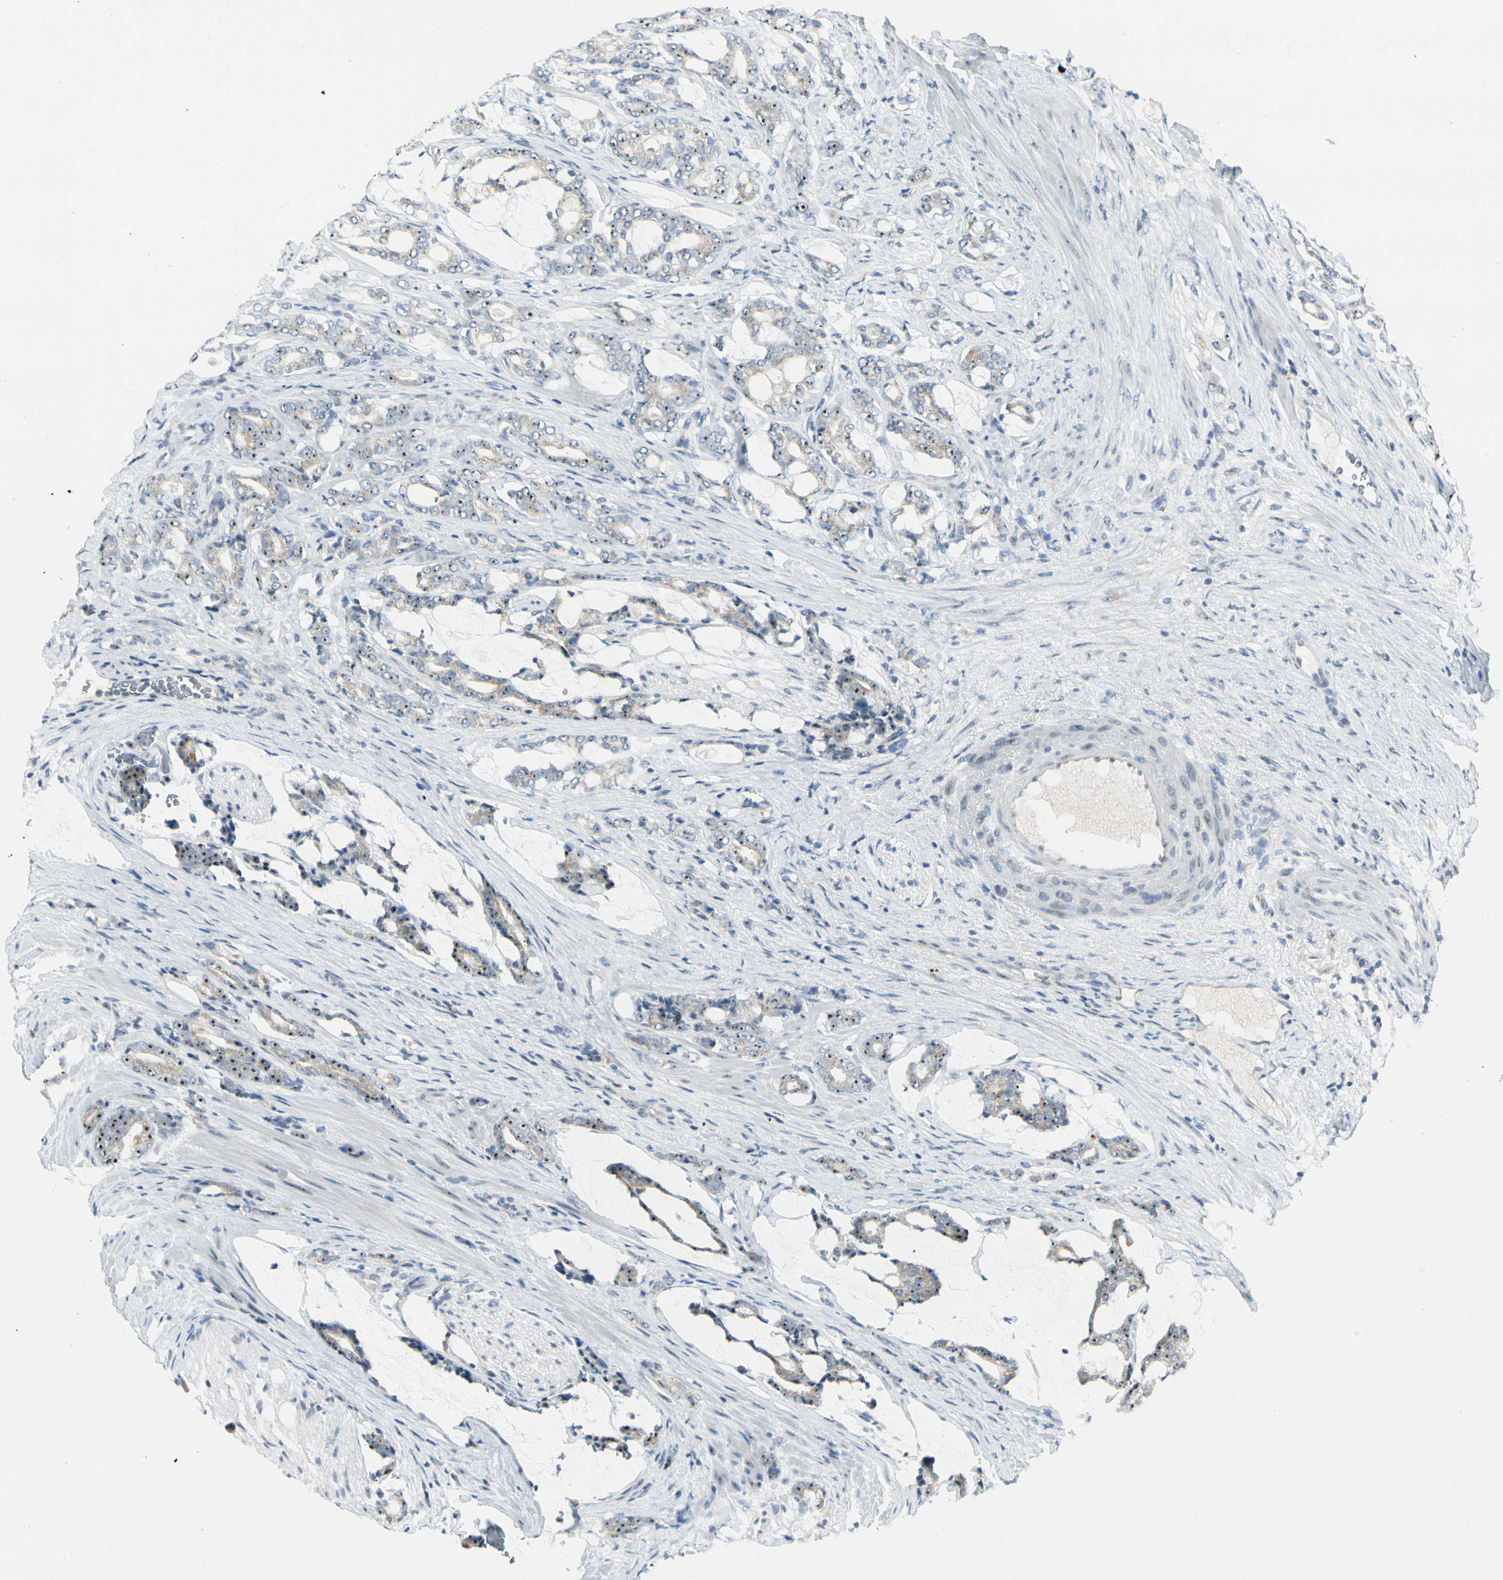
{"staining": {"intensity": "moderate", "quantity": ">75%", "location": "cytoplasmic/membranous,nuclear"}, "tissue": "prostate cancer", "cell_type": "Tumor cells", "image_type": "cancer", "snomed": [{"axis": "morphology", "description": "Adenocarcinoma, Low grade"}, {"axis": "topography", "description": "Prostate"}], "caption": "This photomicrograph demonstrates IHC staining of low-grade adenocarcinoma (prostate), with medium moderate cytoplasmic/membranous and nuclear staining in about >75% of tumor cells.", "gene": "ZSCAN1", "patient": {"sex": "male", "age": 58}}